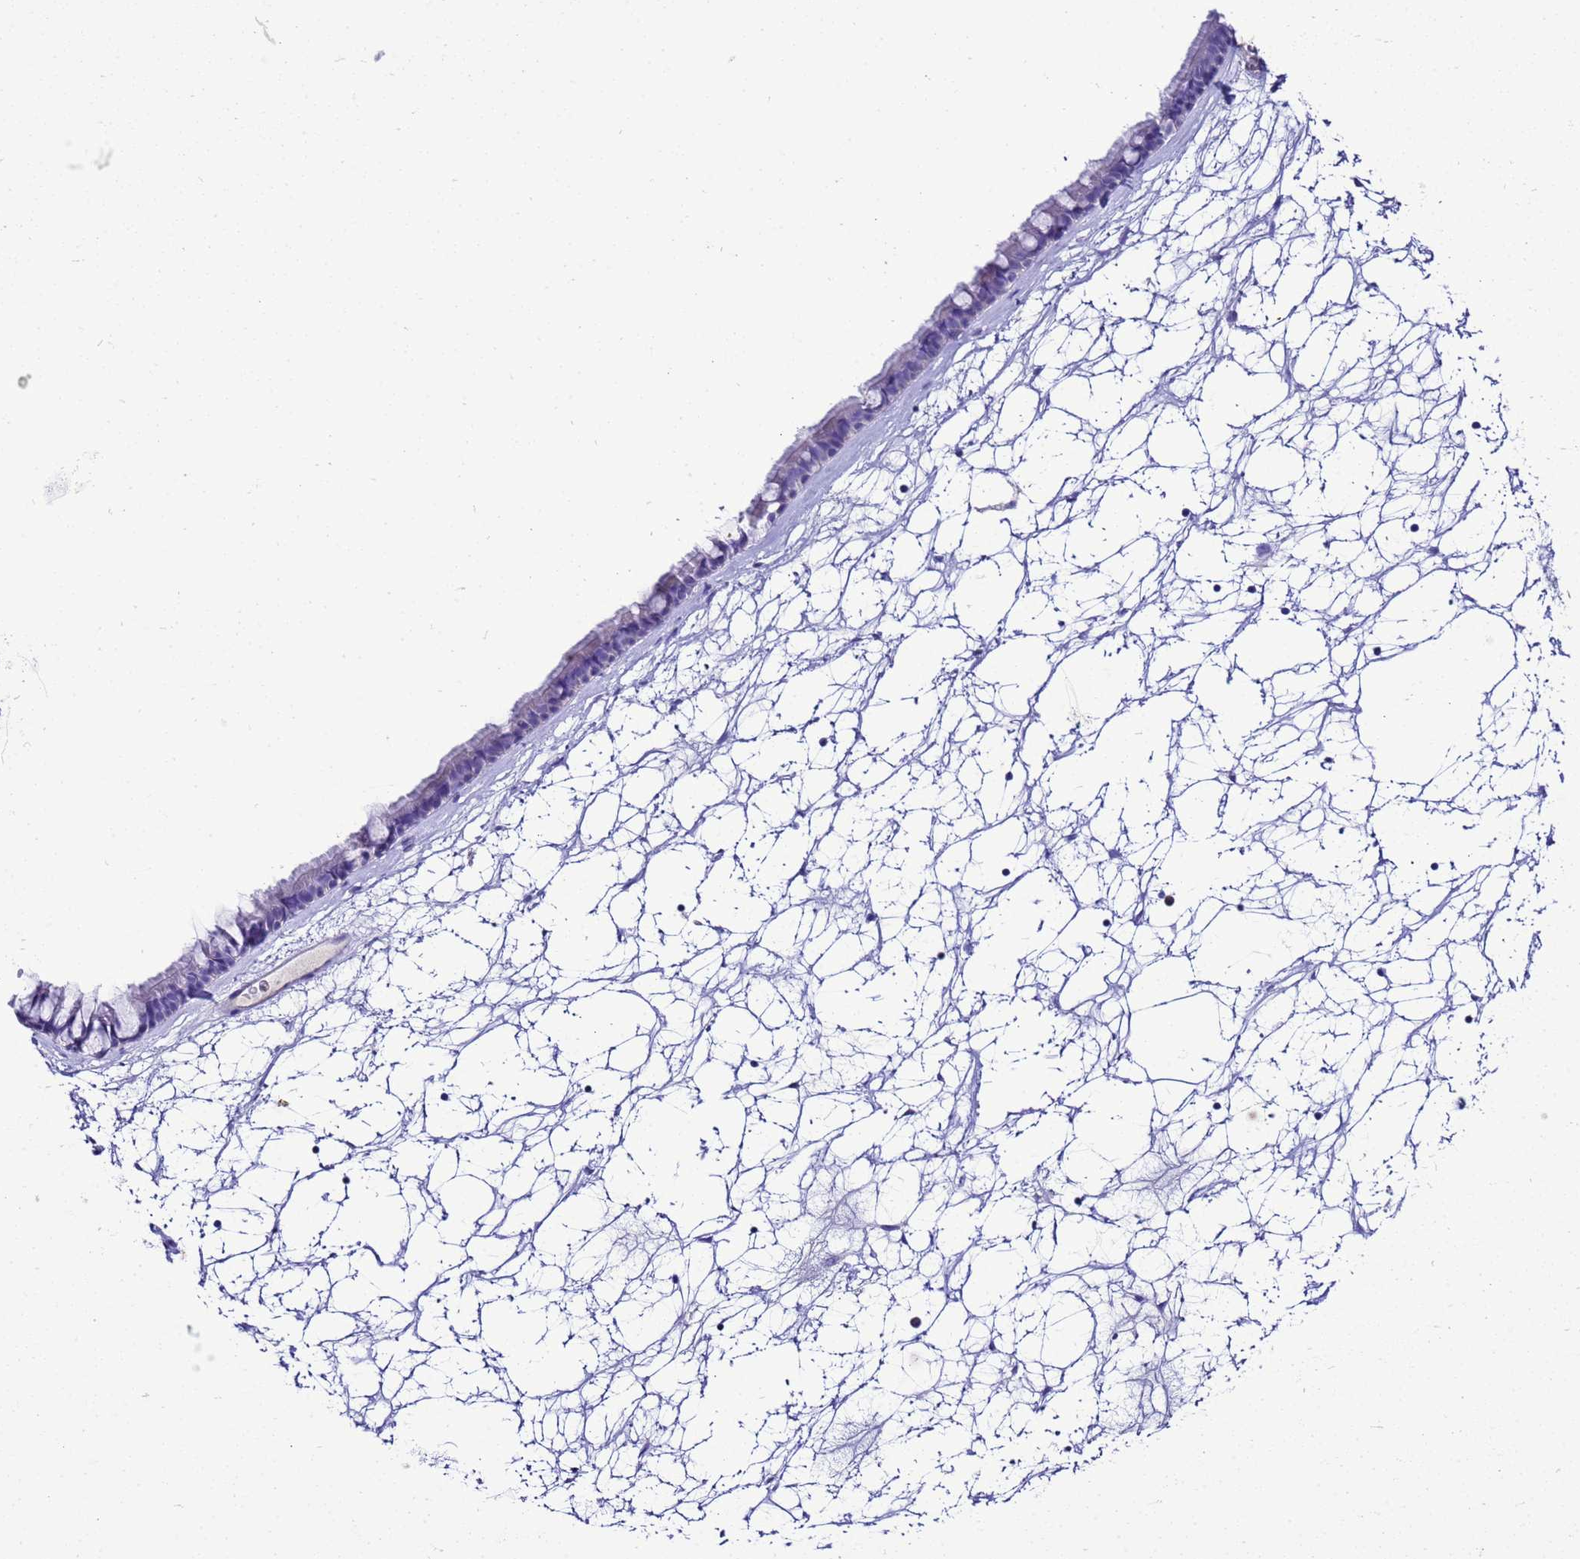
{"staining": {"intensity": "negative", "quantity": "none", "location": "none"}, "tissue": "nasopharynx", "cell_type": "Respiratory epithelial cells", "image_type": "normal", "snomed": [{"axis": "morphology", "description": "Normal tissue, NOS"}, {"axis": "topography", "description": "Nasopharynx"}], "caption": "Respiratory epithelial cells are negative for protein expression in unremarkable human nasopharynx.", "gene": "BEST2", "patient": {"sex": "male", "age": 64}}